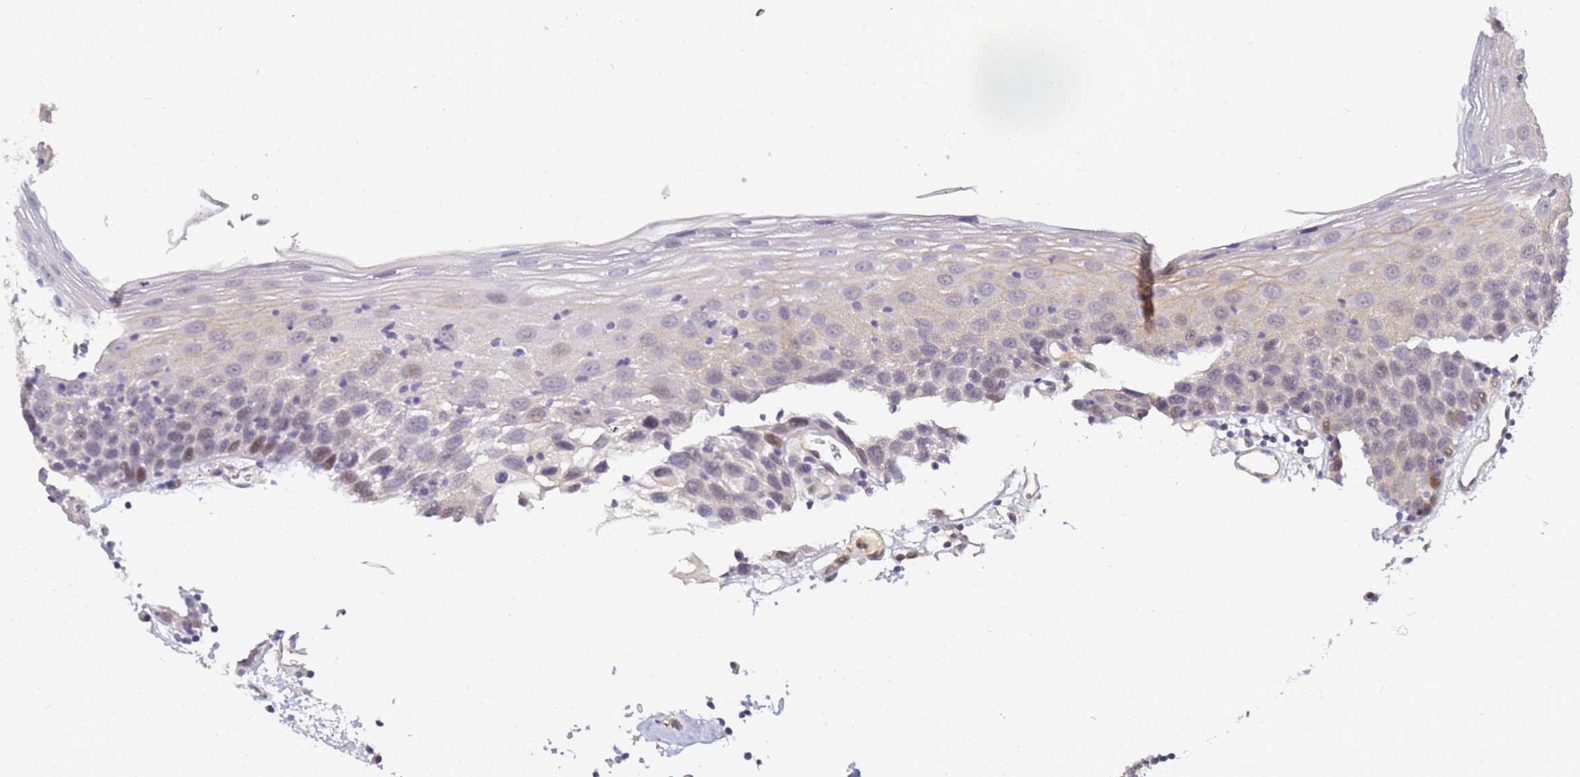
{"staining": {"intensity": "weak", "quantity": "<25%", "location": "nuclear"}, "tissue": "oral mucosa", "cell_type": "Squamous epithelial cells", "image_type": "normal", "snomed": [{"axis": "morphology", "description": "Normal tissue, NOS"}, {"axis": "topography", "description": "Oral tissue"}], "caption": "Immunohistochemistry (IHC) of benign human oral mucosa reveals no staining in squamous epithelial cells. (Stains: DAB (3,3'-diaminobenzidine) immunohistochemistry (IHC) with hematoxylin counter stain, Microscopy: brightfield microscopy at high magnification).", "gene": "GON4L", "patient": {"sex": "male", "age": 74}}